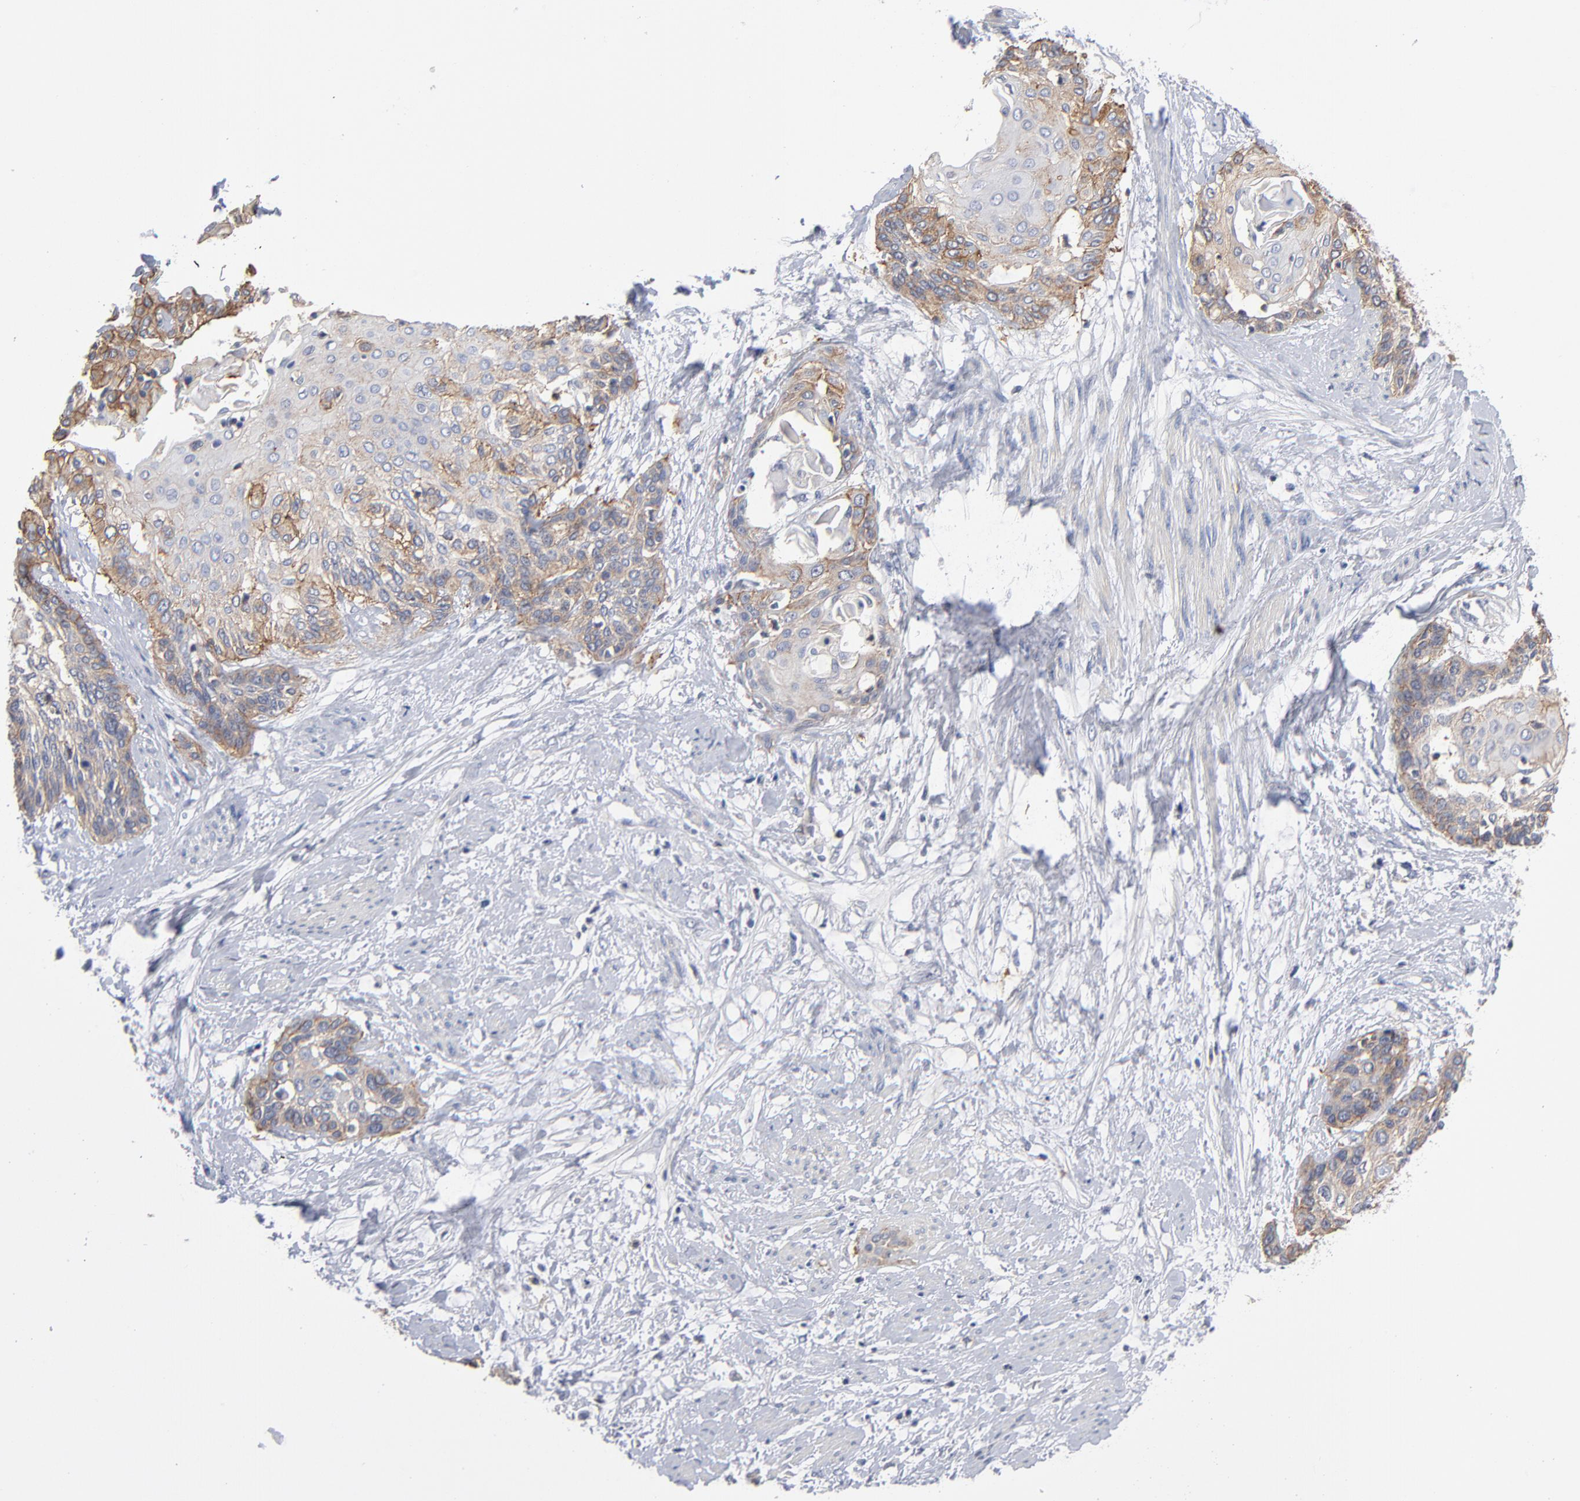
{"staining": {"intensity": "moderate", "quantity": "25%-75%", "location": "cytoplasmic/membranous"}, "tissue": "cervical cancer", "cell_type": "Tumor cells", "image_type": "cancer", "snomed": [{"axis": "morphology", "description": "Squamous cell carcinoma, NOS"}, {"axis": "topography", "description": "Cervix"}], "caption": "A brown stain shows moderate cytoplasmic/membranous positivity of a protein in cervical squamous cell carcinoma tumor cells.", "gene": "PDLIM2", "patient": {"sex": "female", "age": 57}}